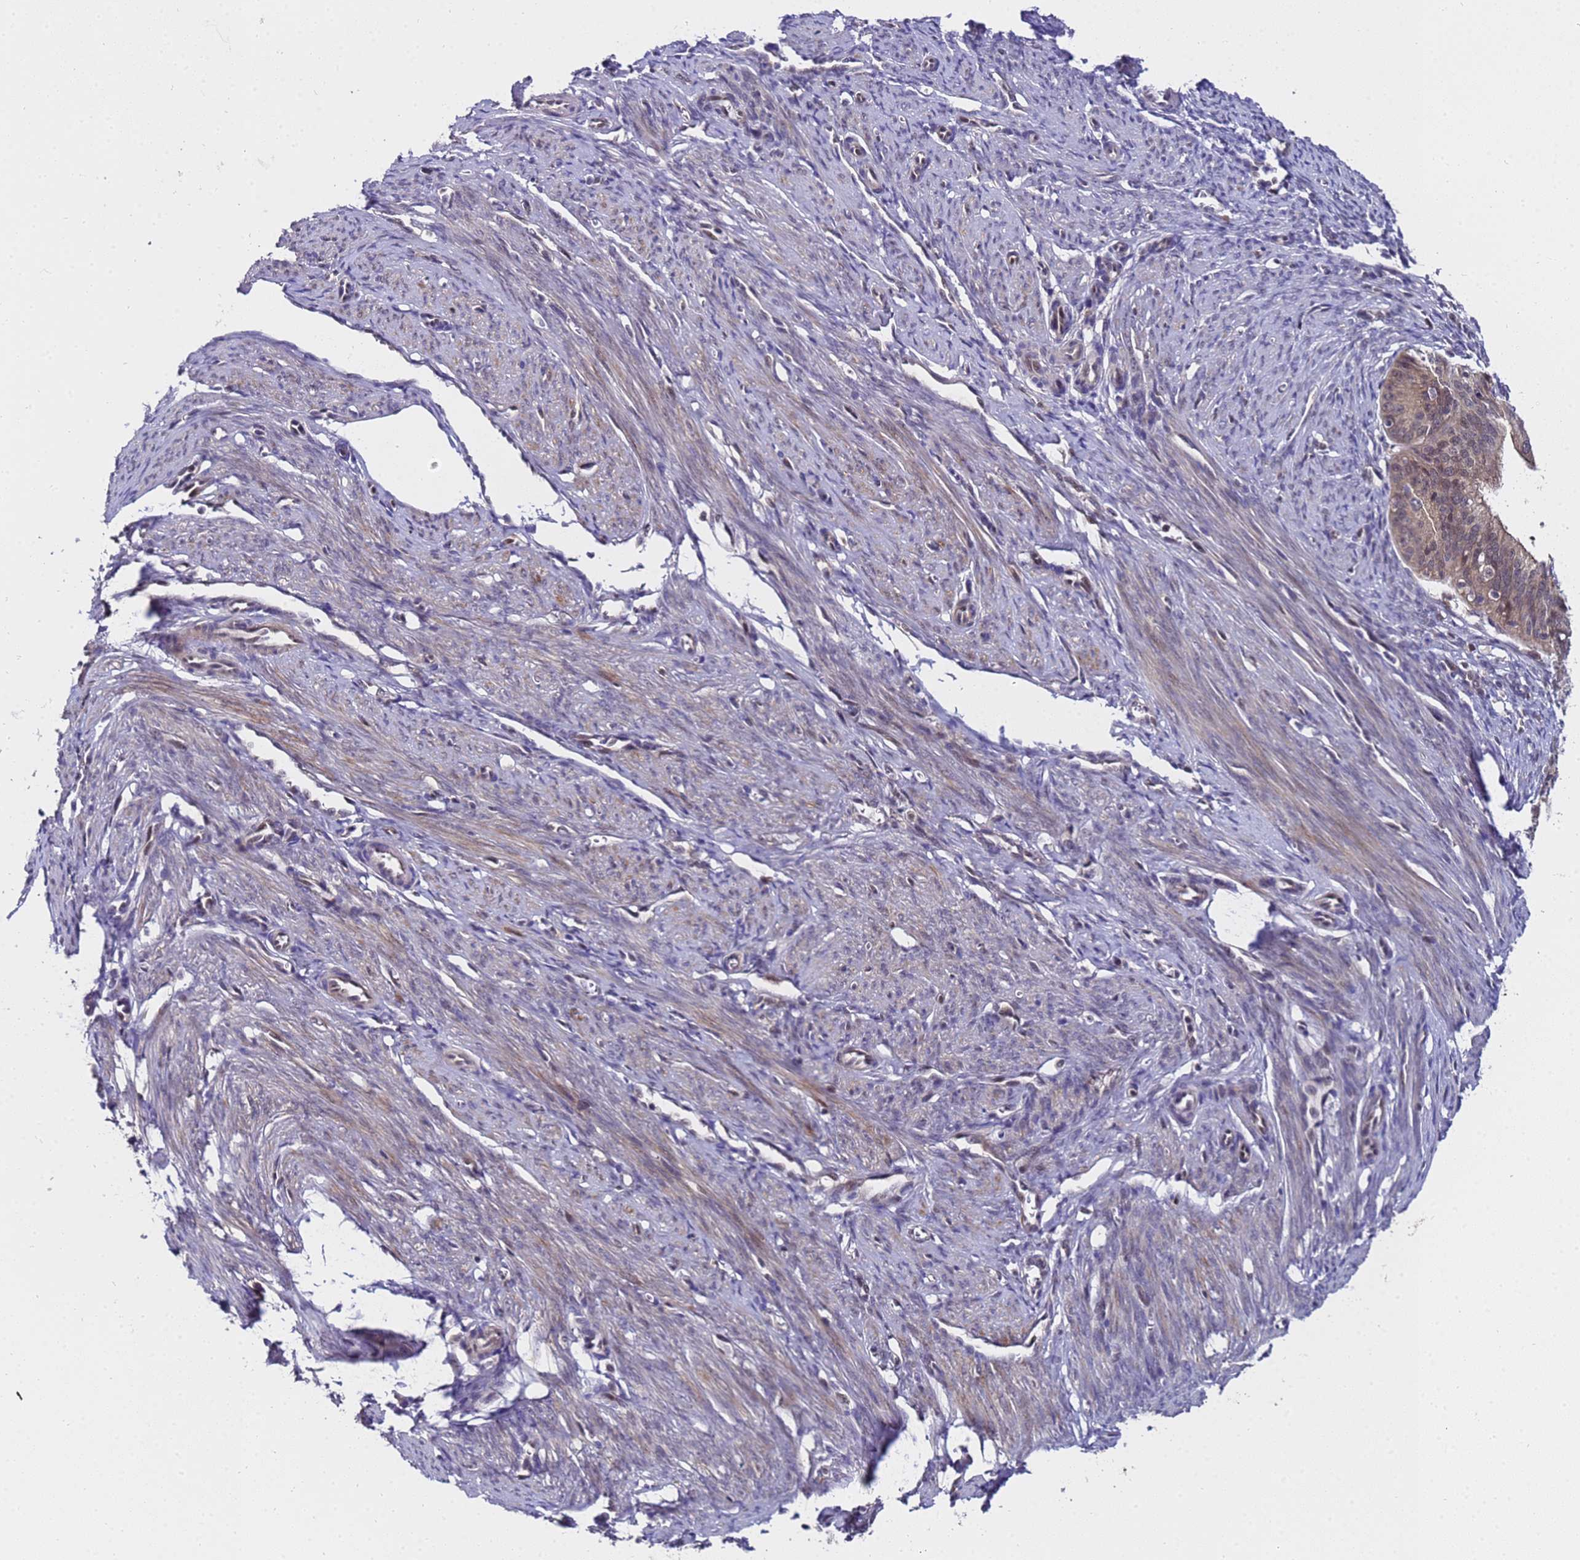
{"staining": {"intensity": "weak", "quantity": ">75%", "location": "cytoplasmic/membranous,nuclear"}, "tissue": "endometrial cancer", "cell_type": "Tumor cells", "image_type": "cancer", "snomed": [{"axis": "morphology", "description": "Adenocarcinoma, NOS"}, {"axis": "topography", "description": "Endometrium"}], "caption": "Human endometrial adenocarcinoma stained for a protein (brown) reveals weak cytoplasmic/membranous and nuclear positive expression in about >75% of tumor cells.", "gene": "ANAPC13", "patient": {"sex": "female", "age": 51}}